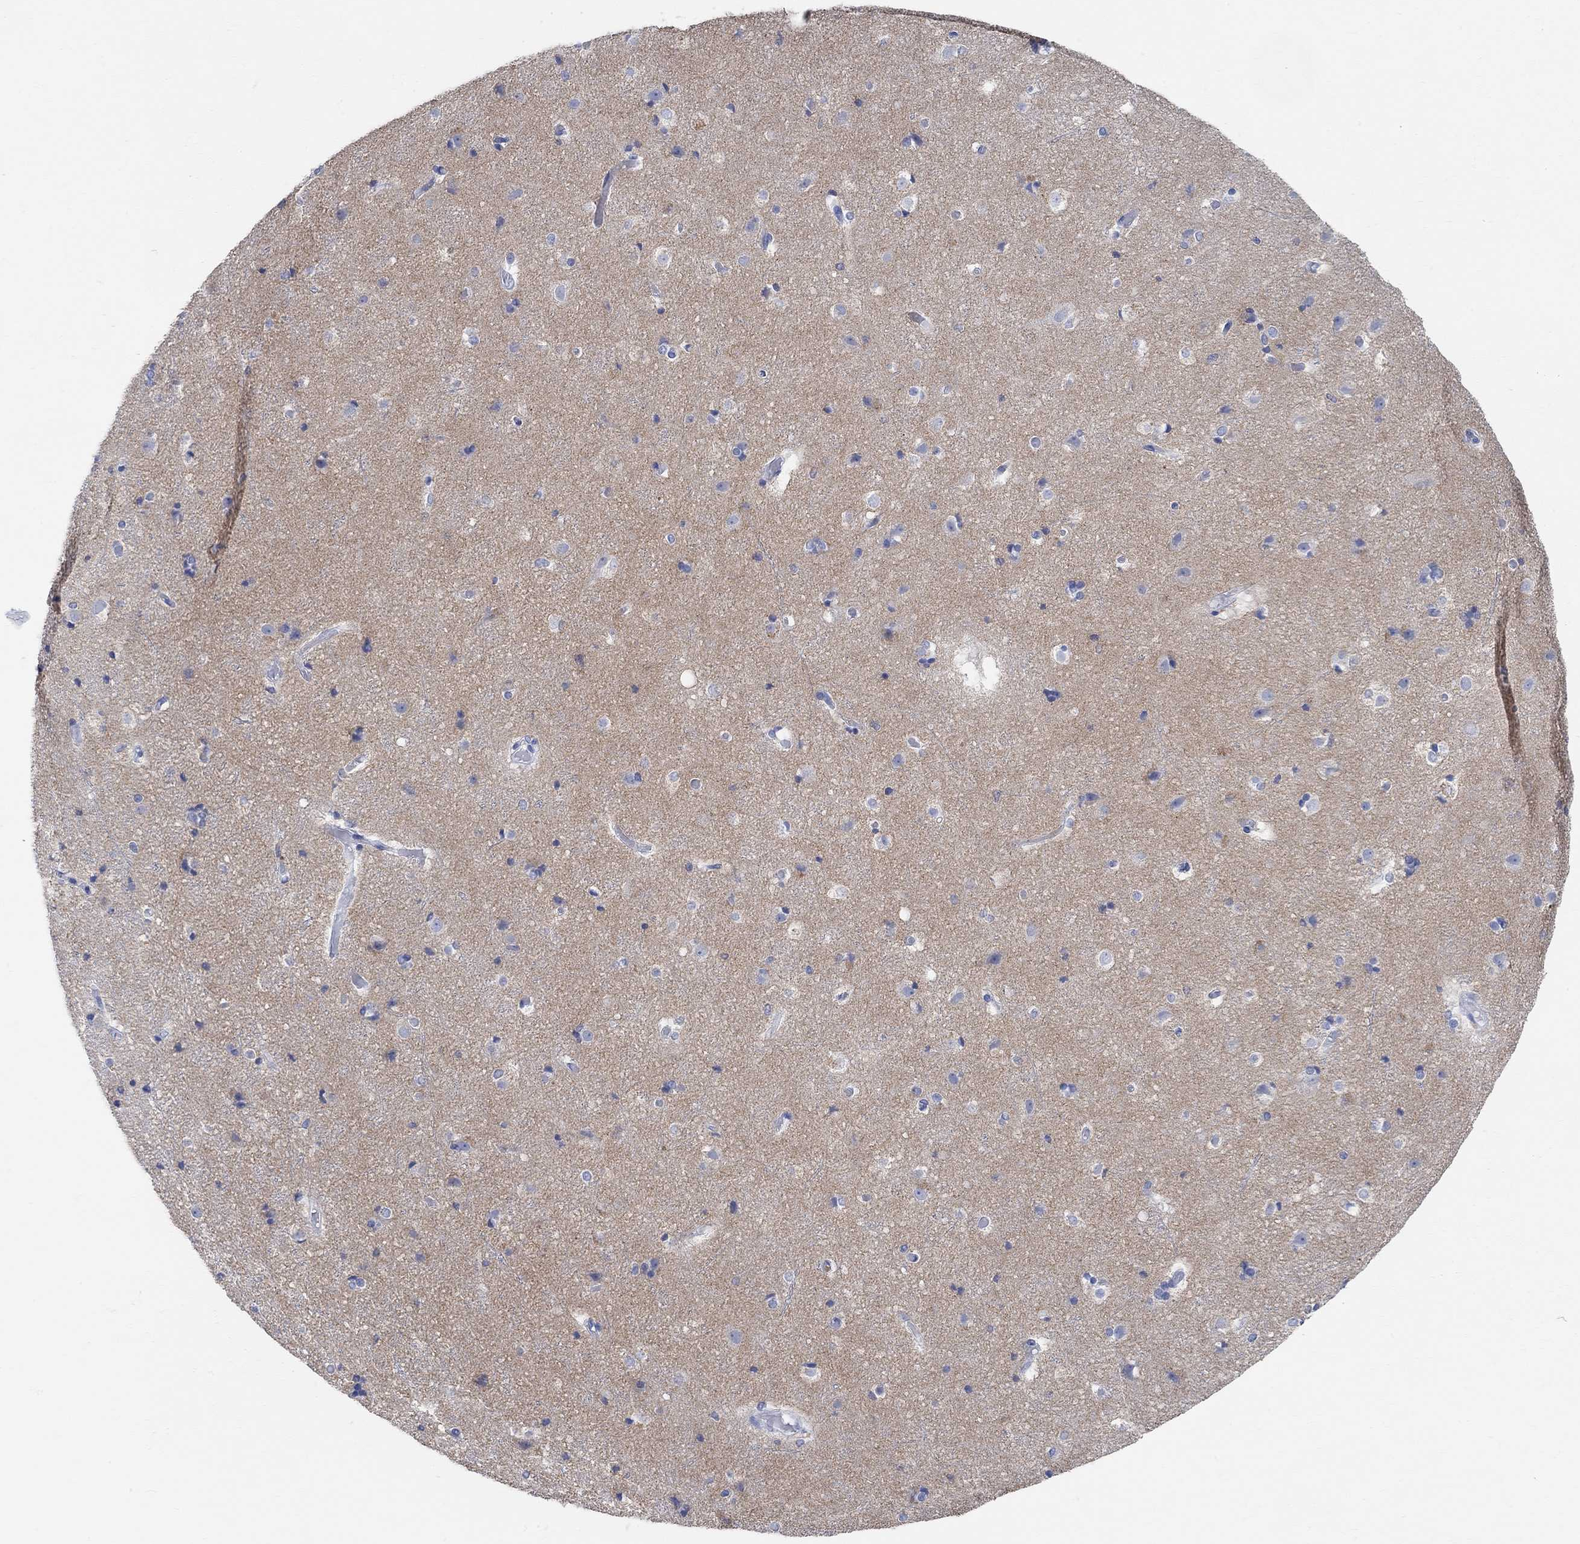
{"staining": {"intensity": "negative", "quantity": "none", "location": "none"}, "tissue": "cerebral cortex", "cell_type": "Endothelial cells", "image_type": "normal", "snomed": [{"axis": "morphology", "description": "Normal tissue, NOS"}, {"axis": "topography", "description": "Cerebral cortex"}], "caption": "A histopathology image of human cerebral cortex is negative for staining in endothelial cells. The staining is performed using DAB (3,3'-diaminobenzidine) brown chromogen with nuclei counter-stained in using hematoxylin.", "gene": "SYT12", "patient": {"sex": "female", "age": 52}}